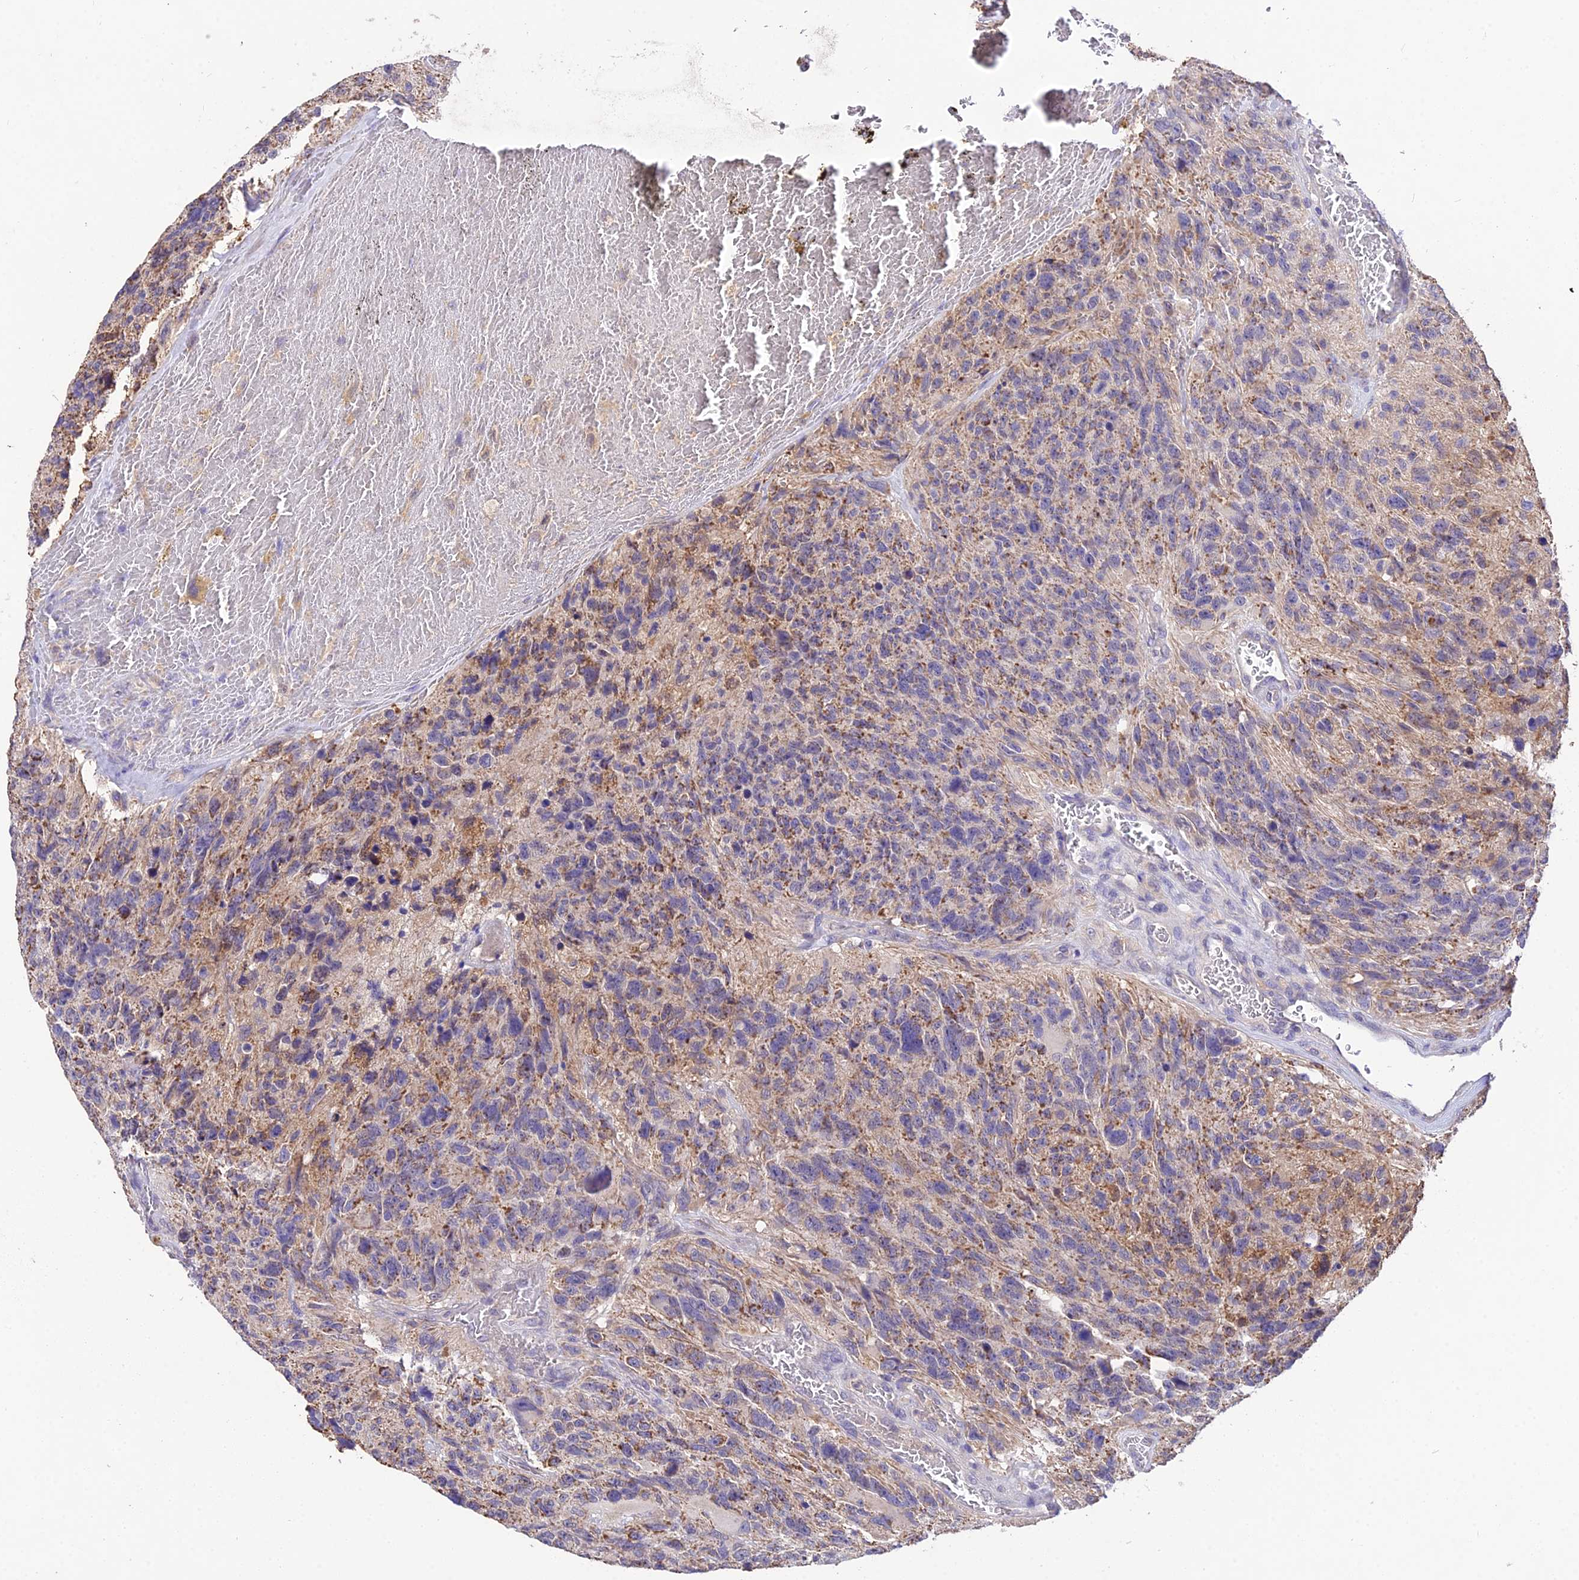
{"staining": {"intensity": "moderate", "quantity": "25%-75%", "location": "cytoplasmic/membranous"}, "tissue": "glioma", "cell_type": "Tumor cells", "image_type": "cancer", "snomed": [{"axis": "morphology", "description": "Glioma, malignant, High grade"}, {"axis": "topography", "description": "Brain"}], "caption": "Human glioma stained for a protein (brown) shows moderate cytoplasmic/membranous positive expression in approximately 25%-75% of tumor cells.", "gene": "PGK1", "patient": {"sex": "male", "age": 69}}